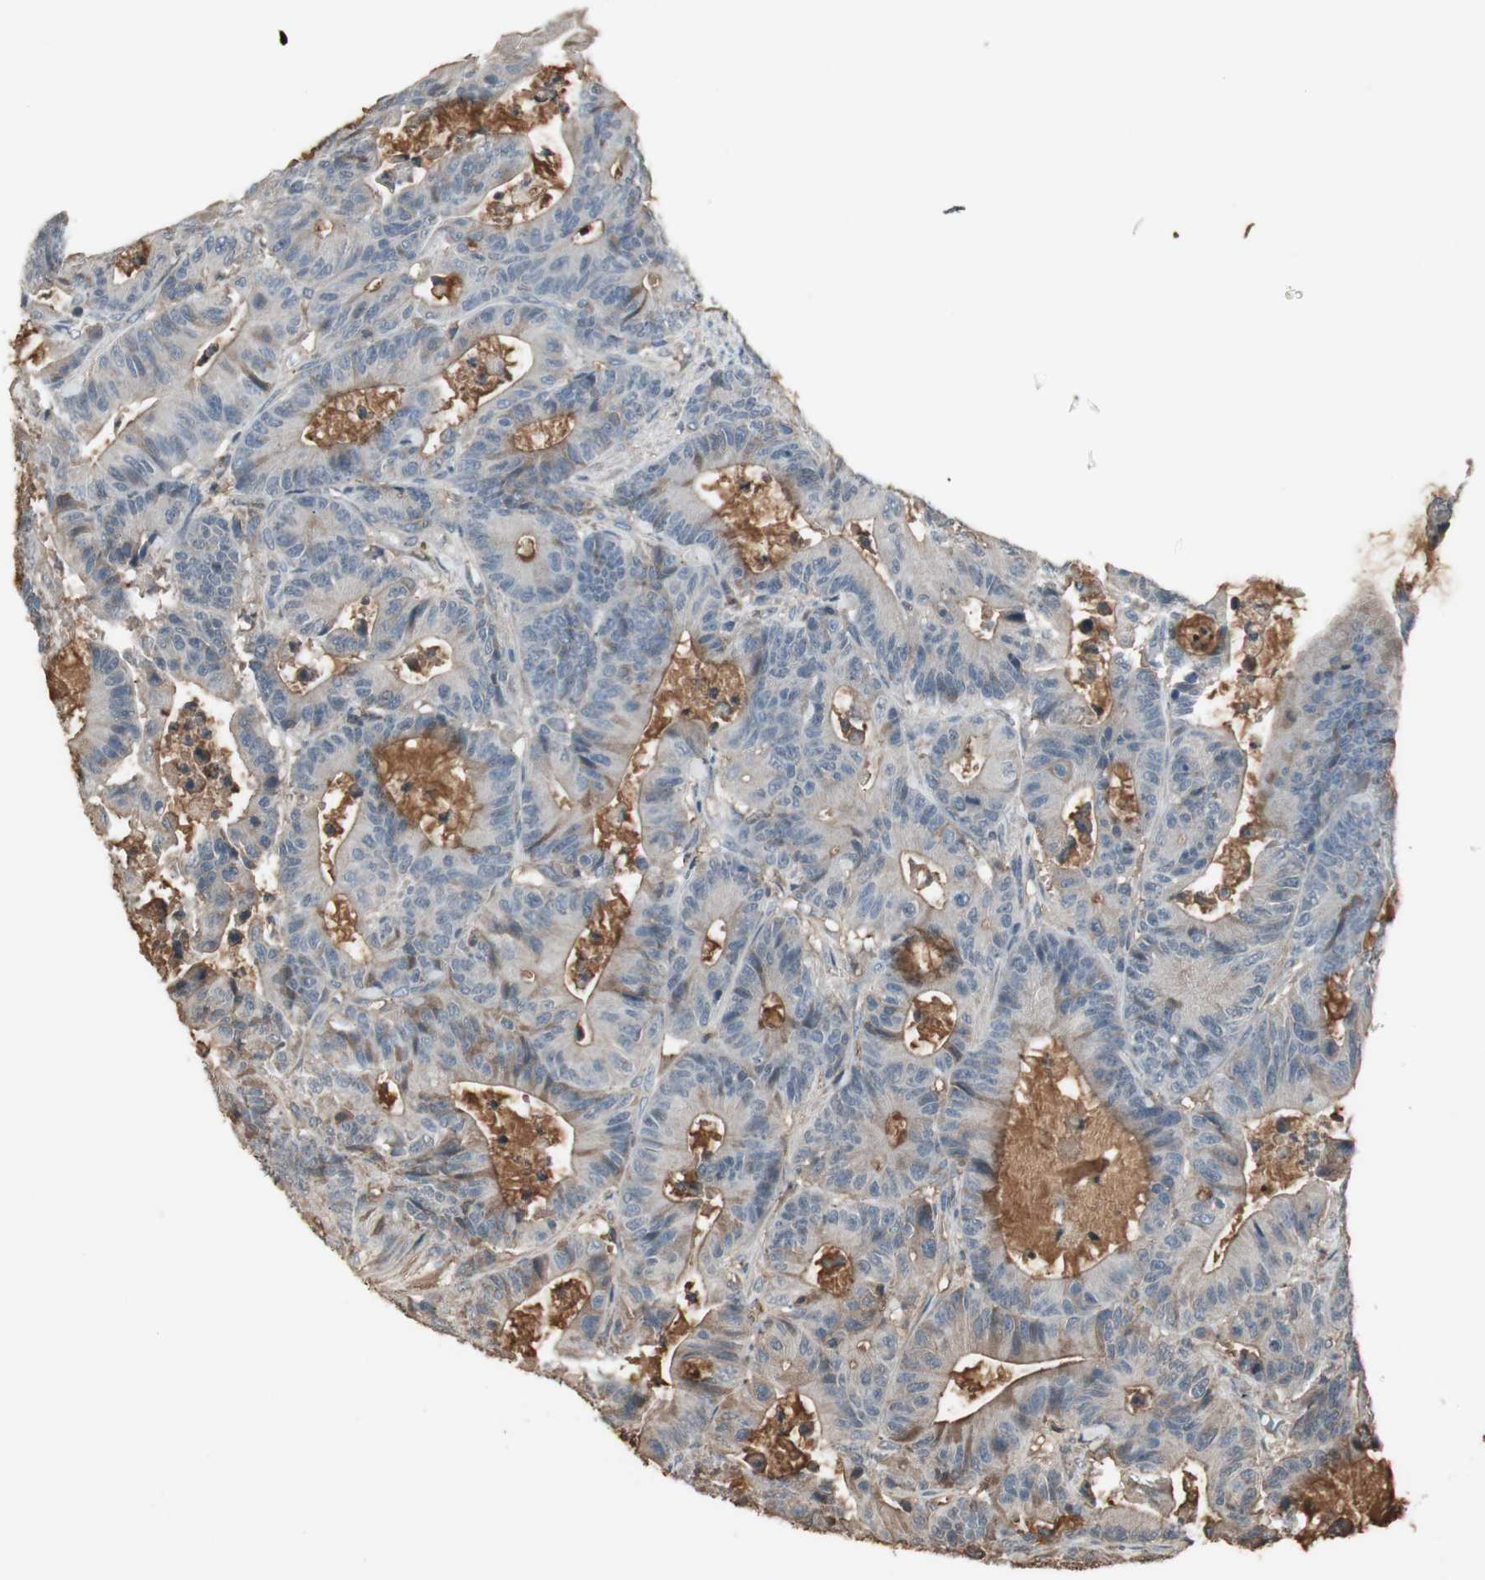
{"staining": {"intensity": "negative", "quantity": "none", "location": "none"}, "tissue": "colorectal cancer", "cell_type": "Tumor cells", "image_type": "cancer", "snomed": [{"axis": "morphology", "description": "Adenocarcinoma, NOS"}, {"axis": "topography", "description": "Colon"}], "caption": "Immunohistochemical staining of colorectal adenocarcinoma displays no significant staining in tumor cells. The staining is performed using DAB brown chromogen with nuclei counter-stained in using hematoxylin.", "gene": "MMP14", "patient": {"sex": "female", "age": 84}}